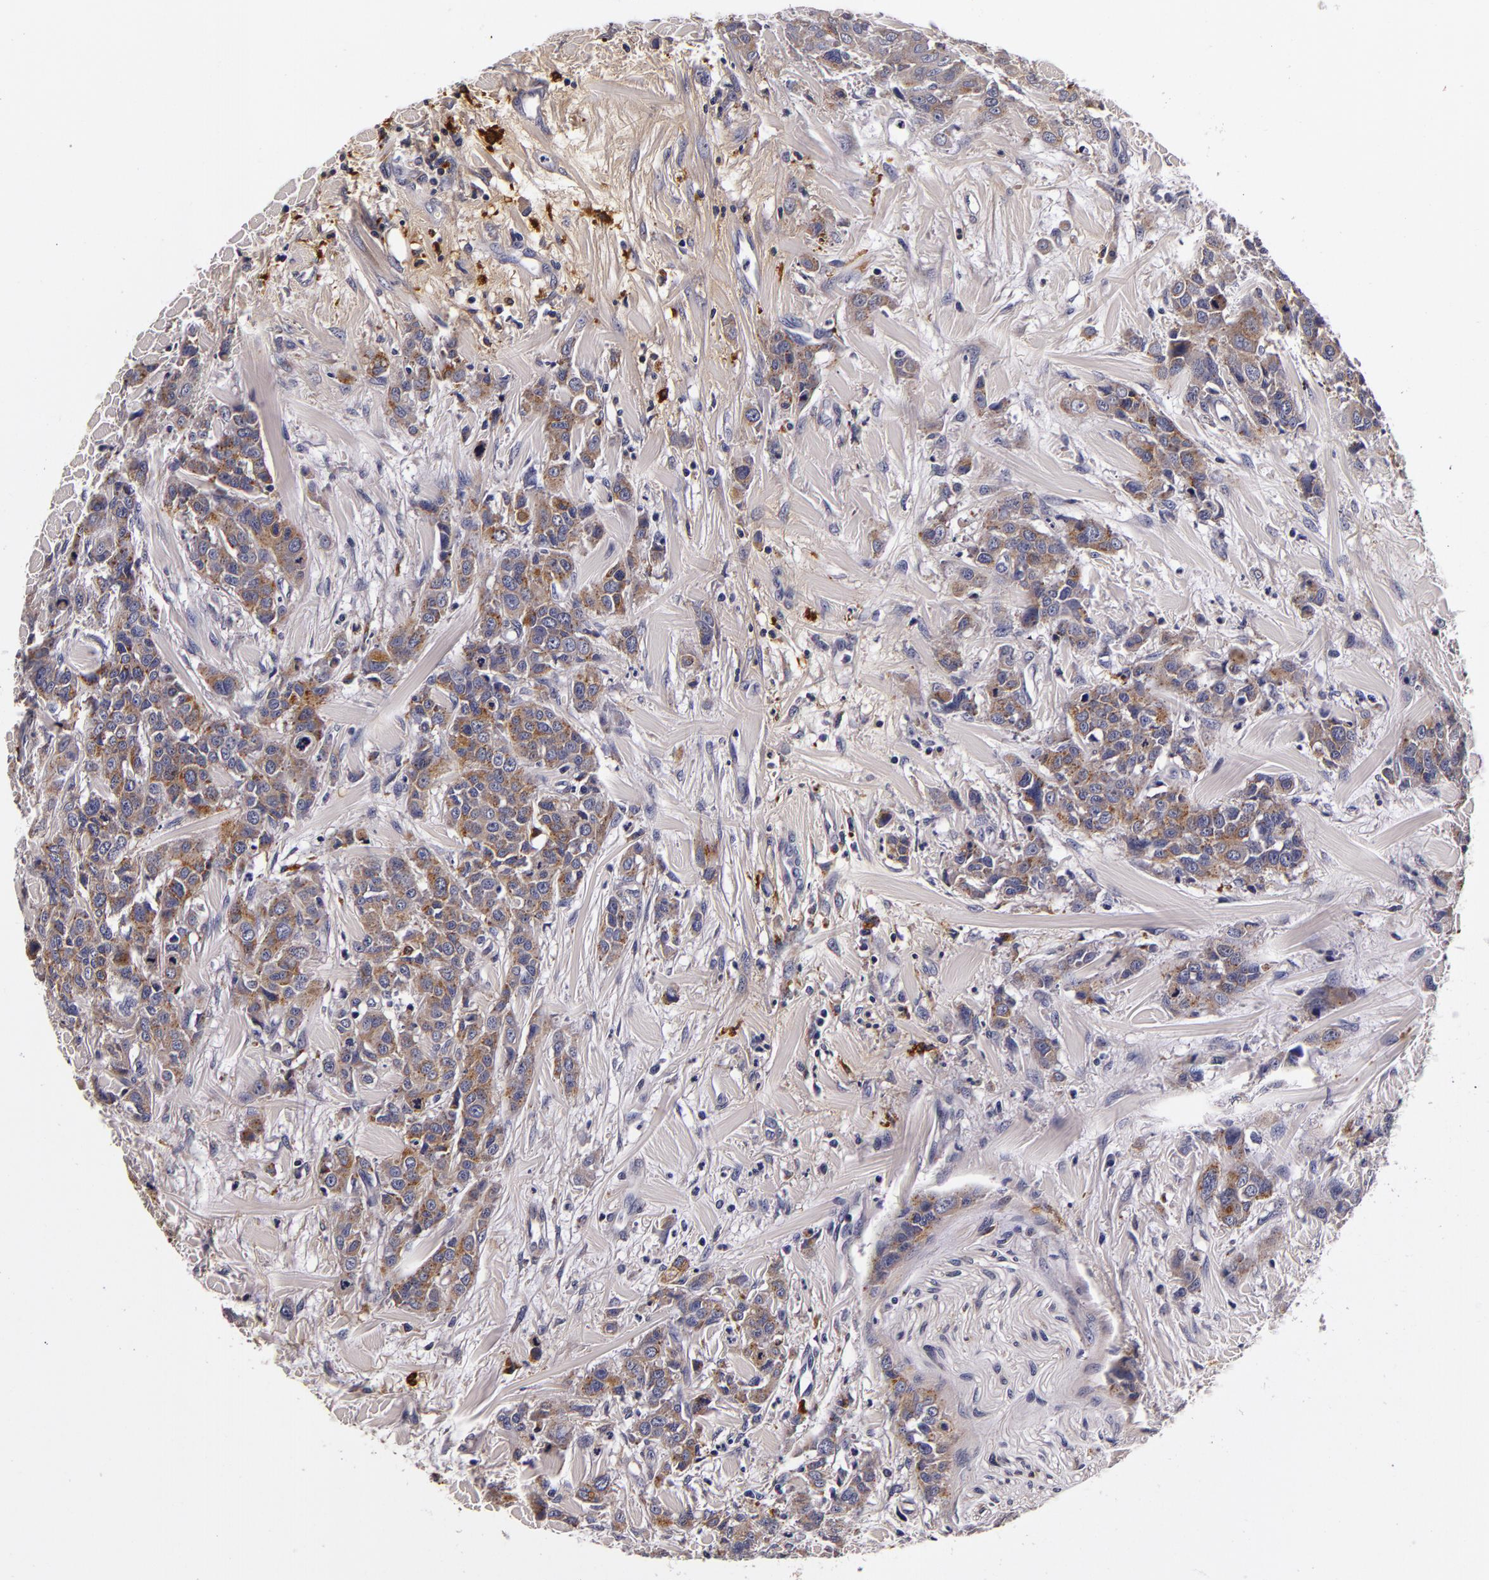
{"staining": {"intensity": "weak", "quantity": ">75%", "location": "cytoplasmic/membranous"}, "tissue": "urothelial cancer", "cell_type": "Tumor cells", "image_type": "cancer", "snomed": [{"axis": "morphology", "description": "Urothelial carcinoma, High grade"}, {"axis": "topography", "description": "Urinary bladder"}], "caption": "Immunohistochemical staining of human urothelial cancer exhibits low levels of weak cytoplasmic/membranous protein staining in about >75% of tumor cells.", "gene": "LGALS3BP", "patient": {"sex": "male", "age": 56}}